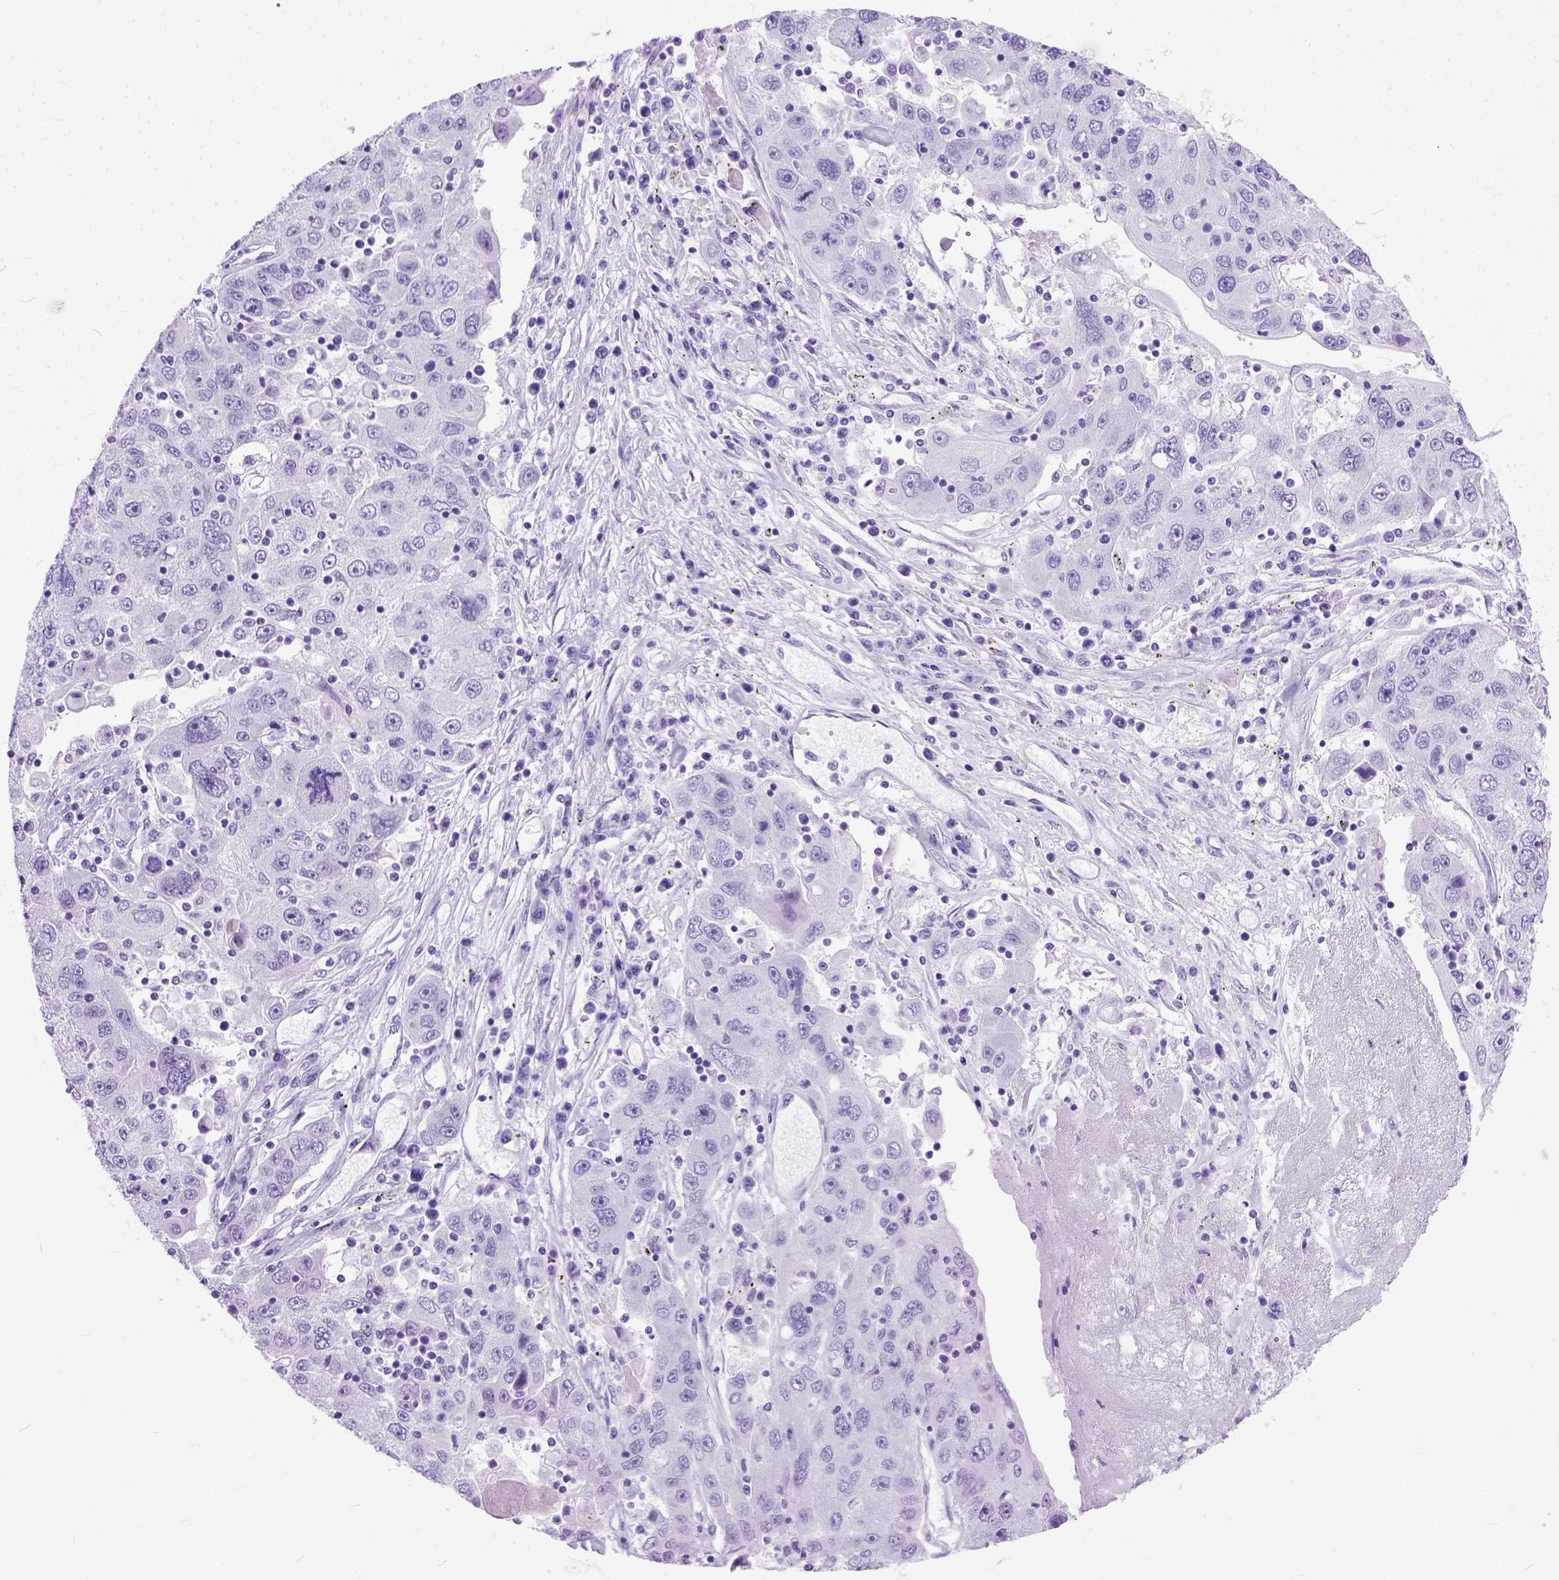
{"staining": {"intensity": "negative", "quantity": "none", "location": "none"}, "tissue": "stomach cancer", "cell_type": "Tumor cells", "image_type": "cancer", "snomed": [{"axis": "morphology", "description": "Adenocarcinoma, NOS"}, {"axis": "topography", "description": "Stomach"}], "caption": "IHC of human adenocarcinoma (stomach) exhibits no staining in tumor cells. (DAB (3,3'-diaminobenzidine) immunohistochemistry visualized using brightfield microscopy, high magnification).", "gene": "GNGT1", "patient": {"sex": "male", "age": 56}}